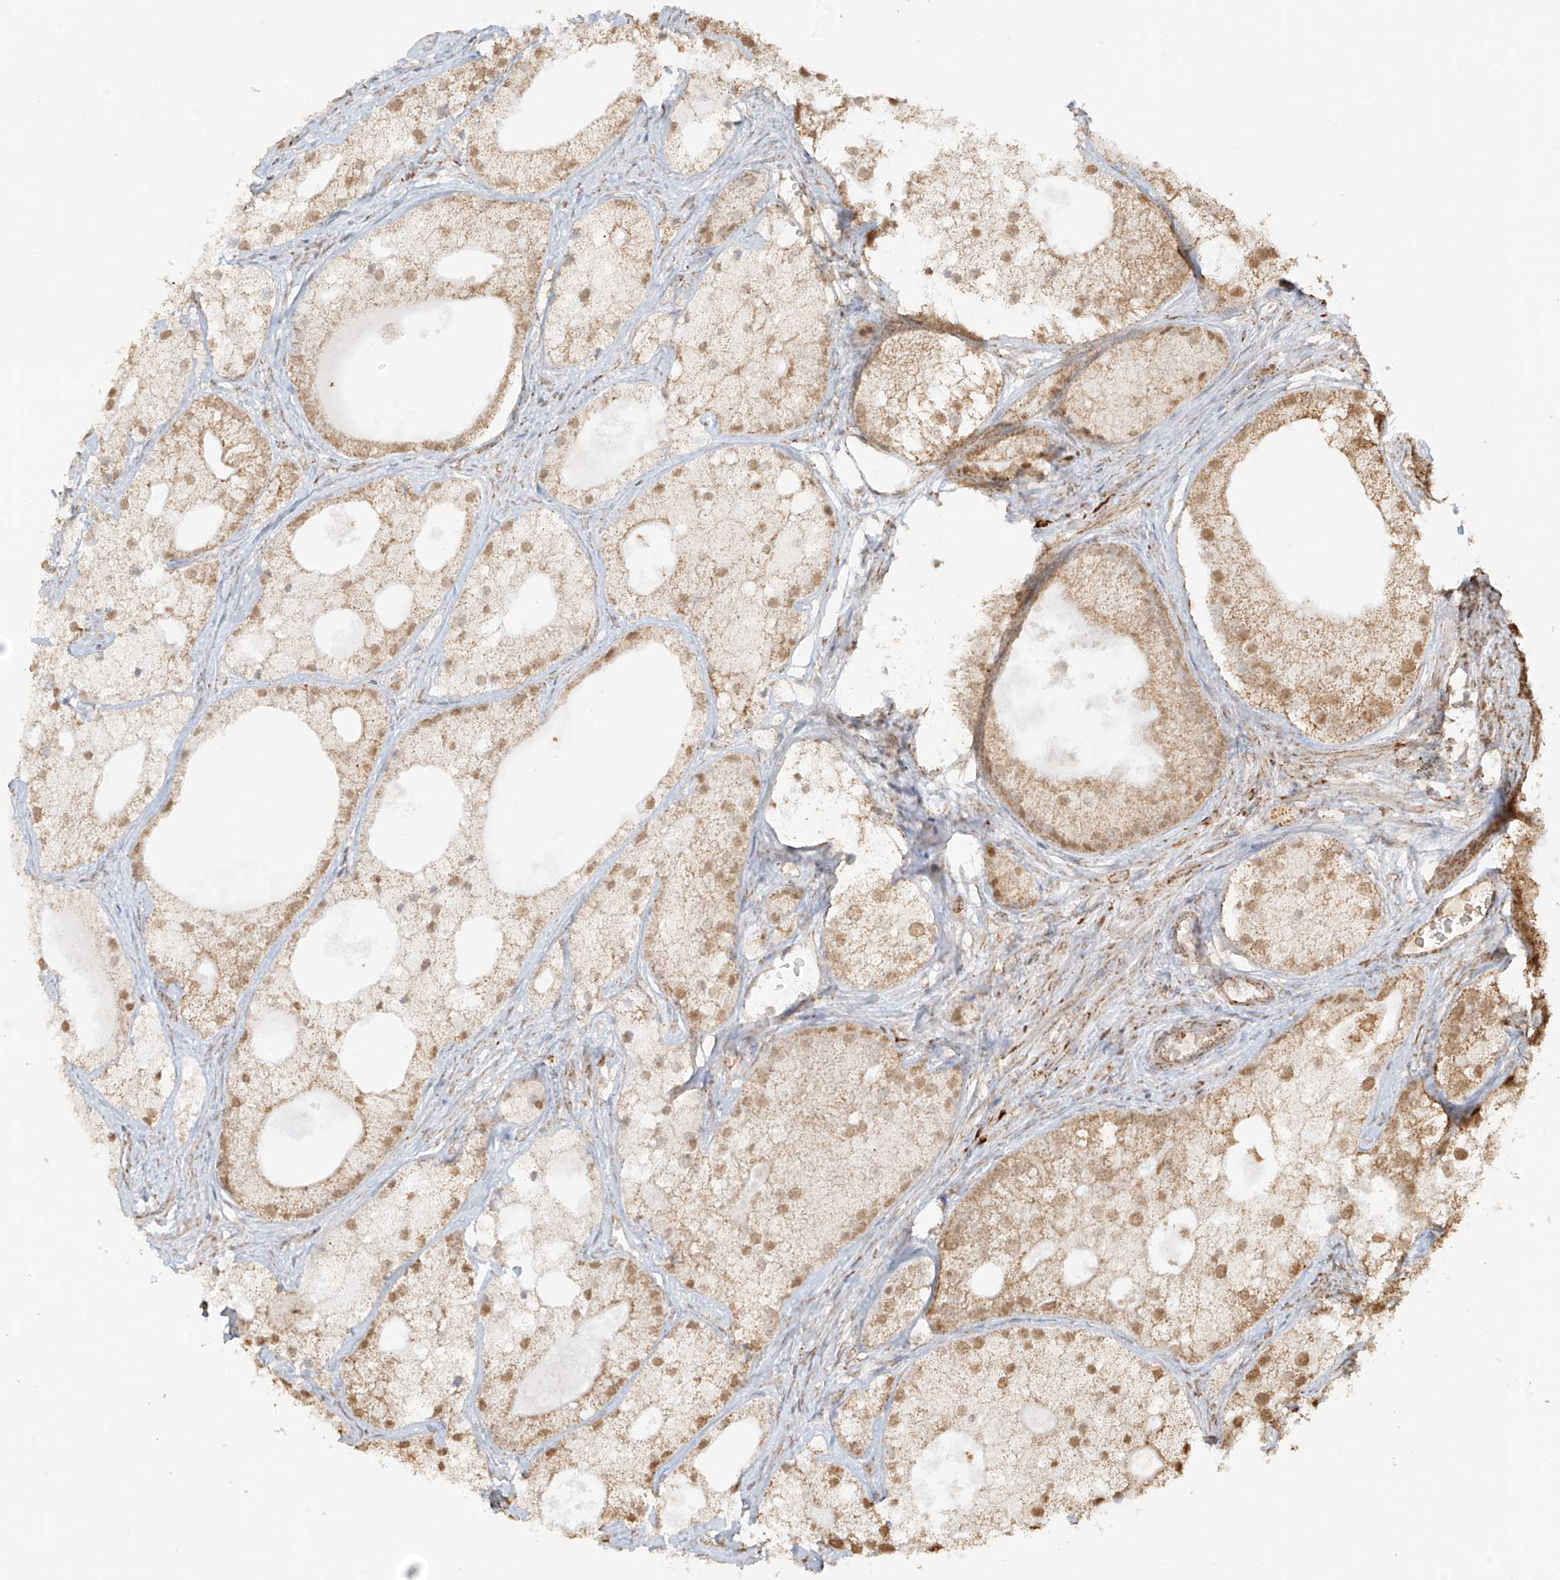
{"staining": {"intensity": "moderate", "quantity": ">75%", "location": "cytoplasmic/membranous,nuclear"}, "tissue": "prostate cancer", "cell_type": "Tumor cells", "image_type": "cancer", "snomed": [{"axis": "morphology", "description": "Adenocarcinoma, Low grade"}, {"axis": "topography", "description": "Prostate"}], "caption": "This photomicrograph shows immunohistochemistry (IHC) staining of human prostate adenocarcinoma (low-grade), with medium moderate cytoplasmic/membranous and nuclear staining in approximately >75% of tumor cells.", "gene": "MIPEP", "patient": {"sex": "male", "age": 69}}